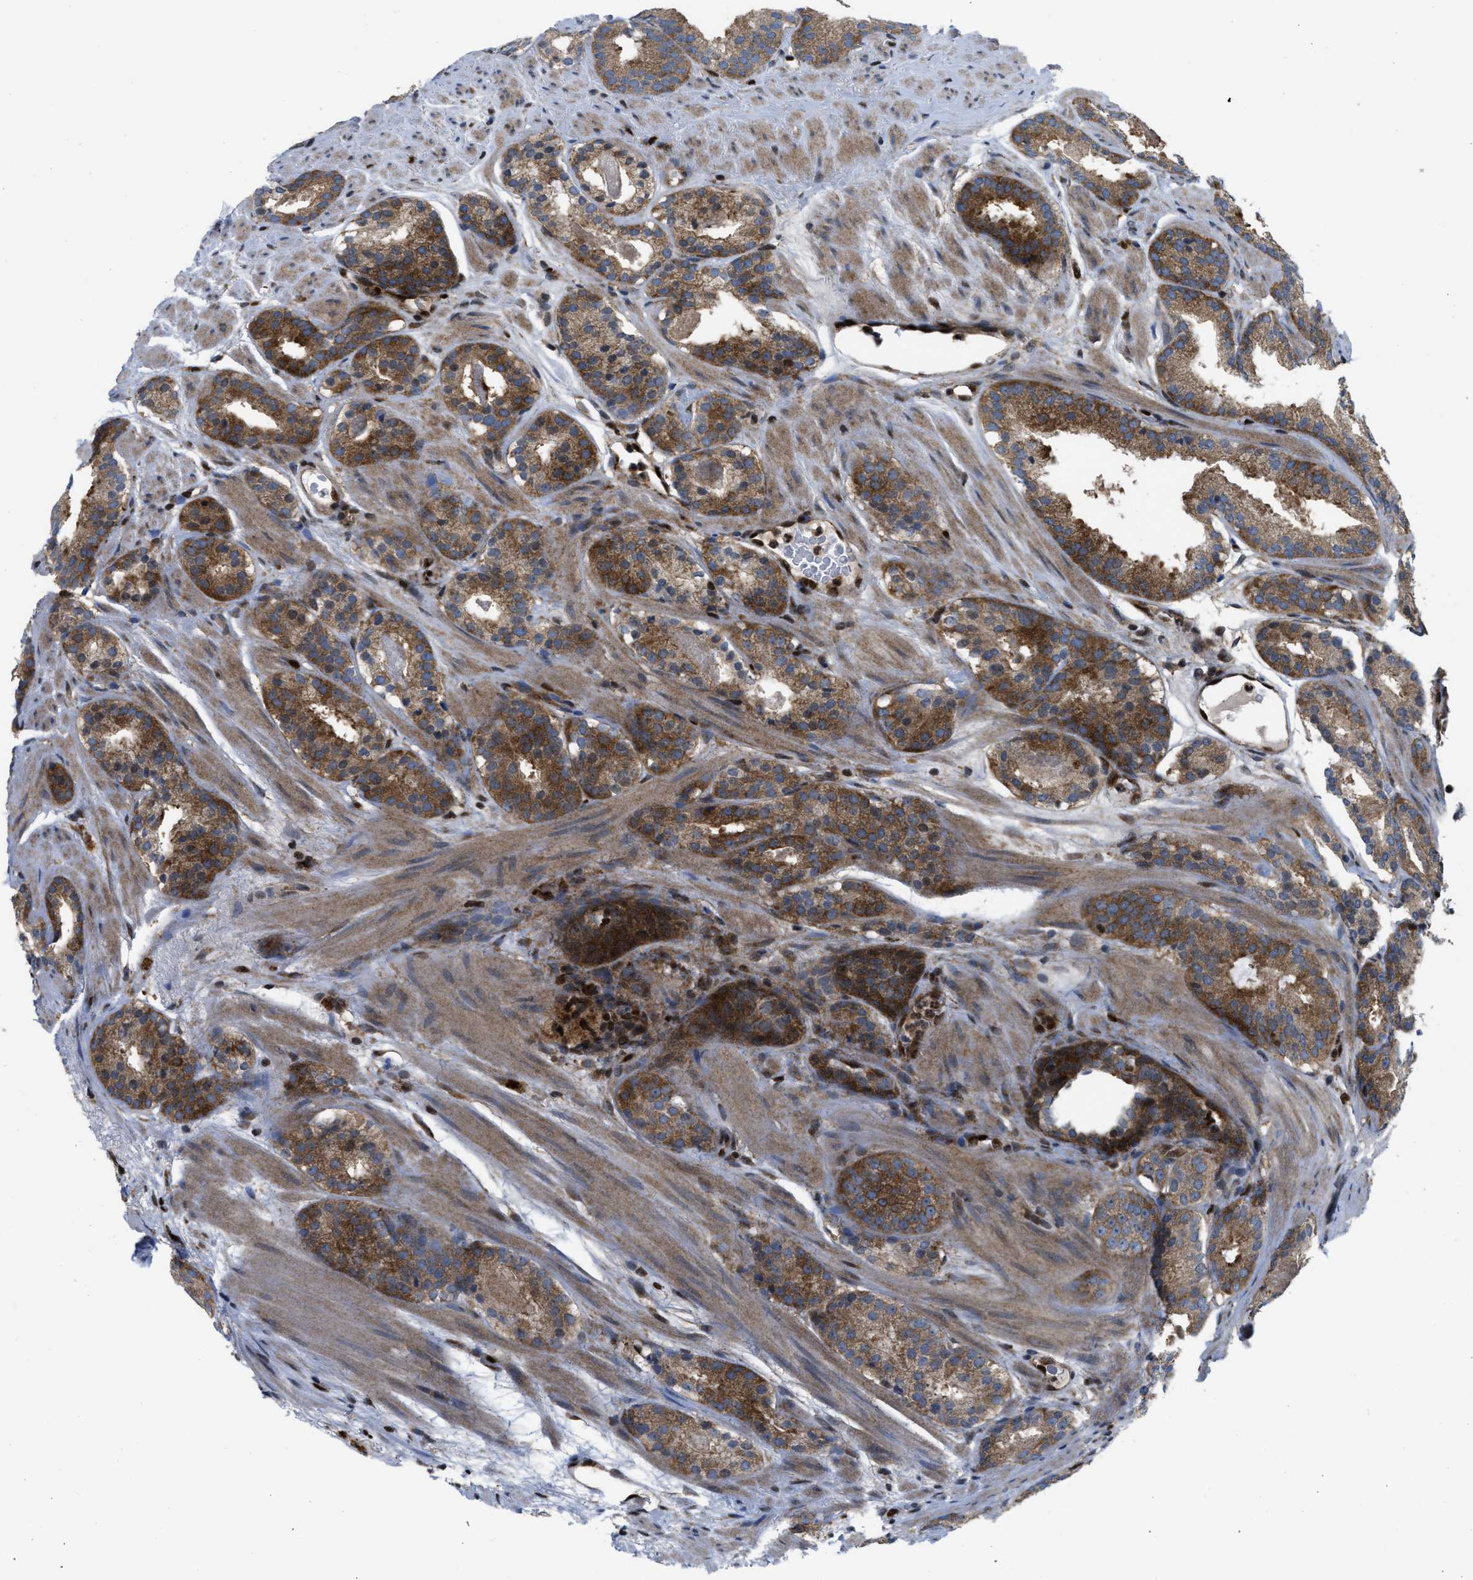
{"staining": {"intensity": "strong", "quantity": ">75%", "location": "cytoplasmic/membranous"}, "tissue": "prostate cancer", "cell_type": "Tumor cells", "image_type": "cancer", "snomed": [{"axis": "morphology", "description": "Adenocarcinoma, Low grade"}, {"axis": "topography", "description": "Prostate"}], "caption": "Human prostate low-grade adenocarcinoma stained with a brown dye demonstrates strong cytoplasmic/membranous positive expression in about >75% of tumor cells.", "gene": "PPP2CB", "patient": {"sex": "male", "age": 69}}